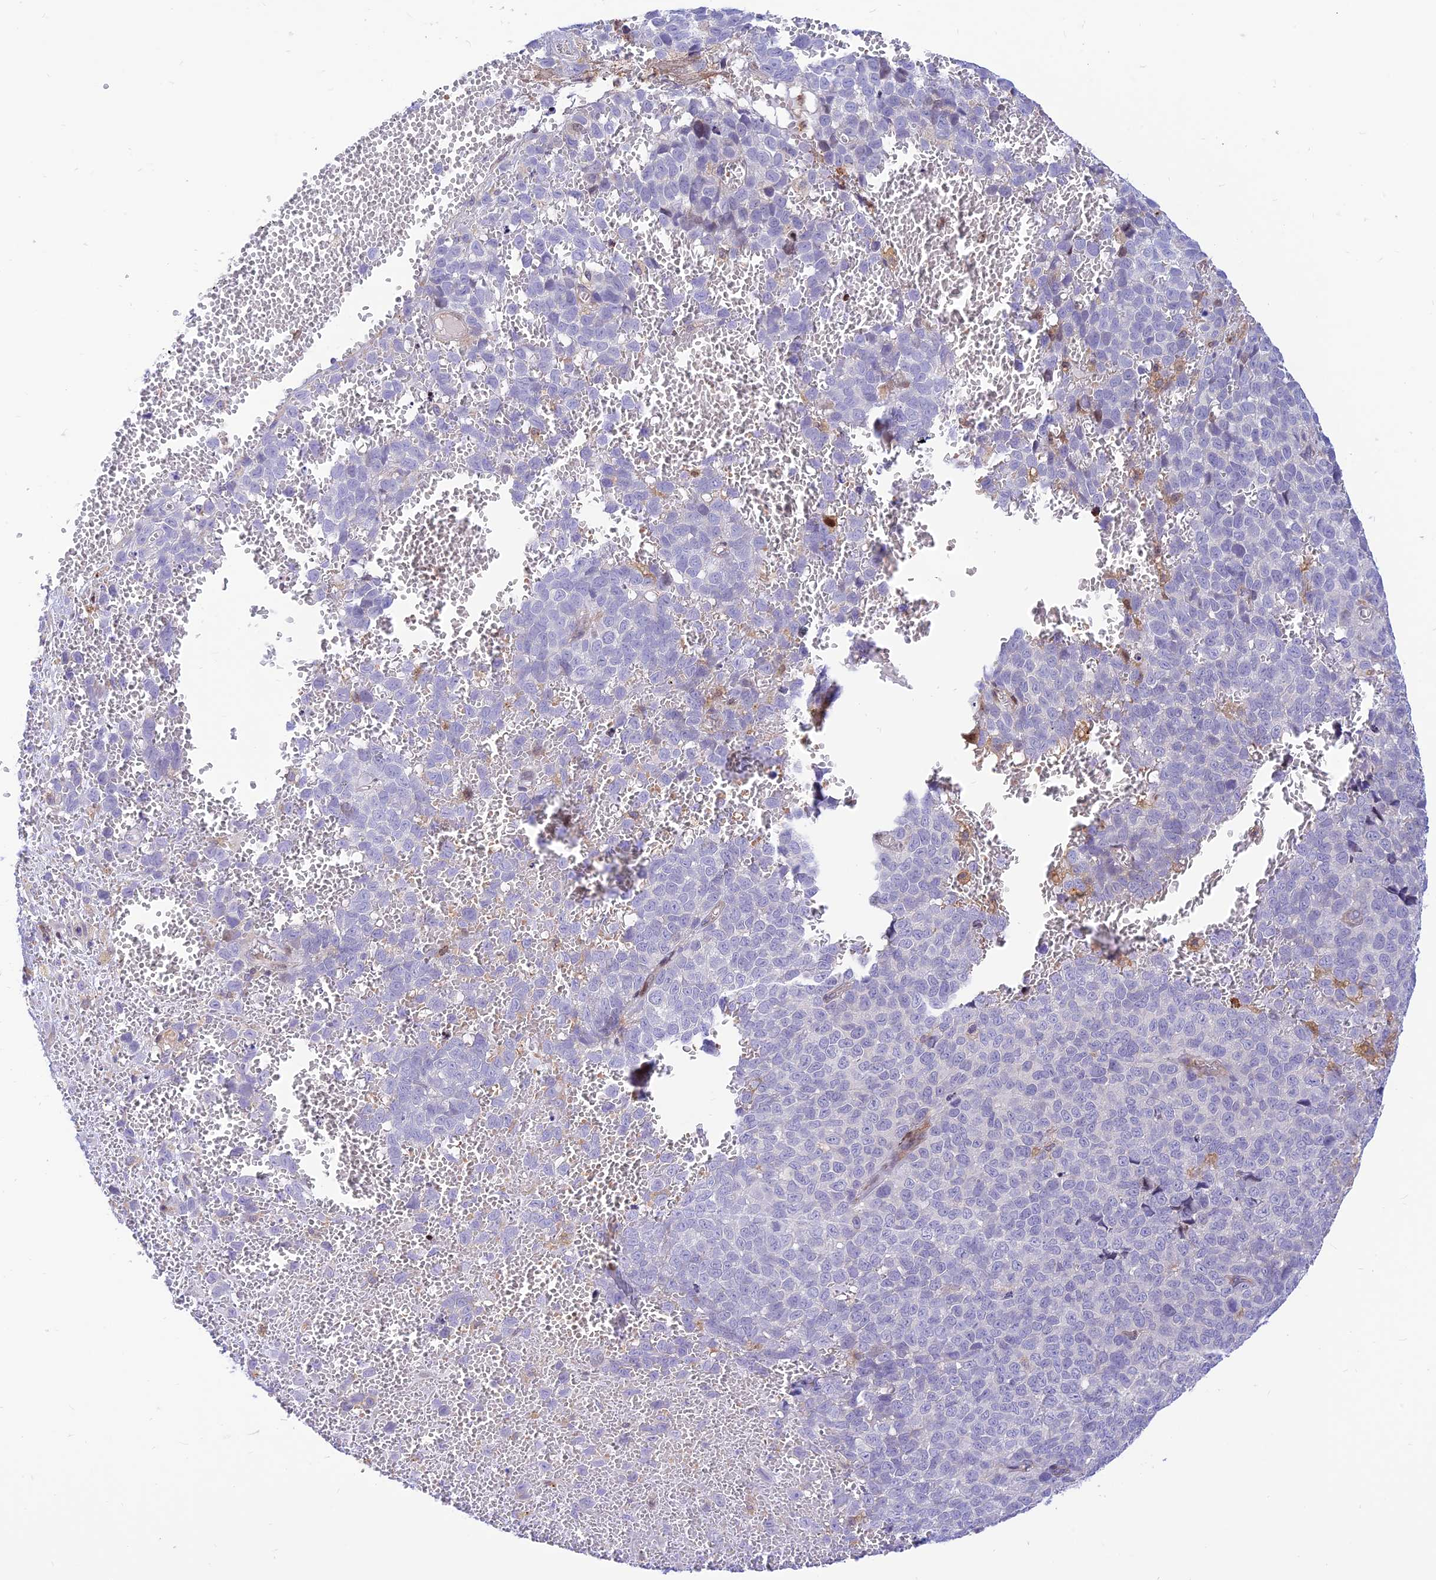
{"staining": {"intensity": "negative", "quantity": "none", "location": "none"}, "tissue": "melanoma", "cell_type": "Tumor cells", "image_type": "cancer", "snomed": [{"axis": "morphology", "description": "Malignant melanoma, NOS"}, {"axis": "topography", "description": "Nose, NOS"}], "caption": "Immunohistochemistry (IHC) micrograph of neoplastic tissue: malignant melanoma stained with DAB (3,3'-diaminobenzidine) reveals no significant protein staining in tumor cells.", "gene": "FAM186B", "patient": {"sex": "female", "age": 48}}